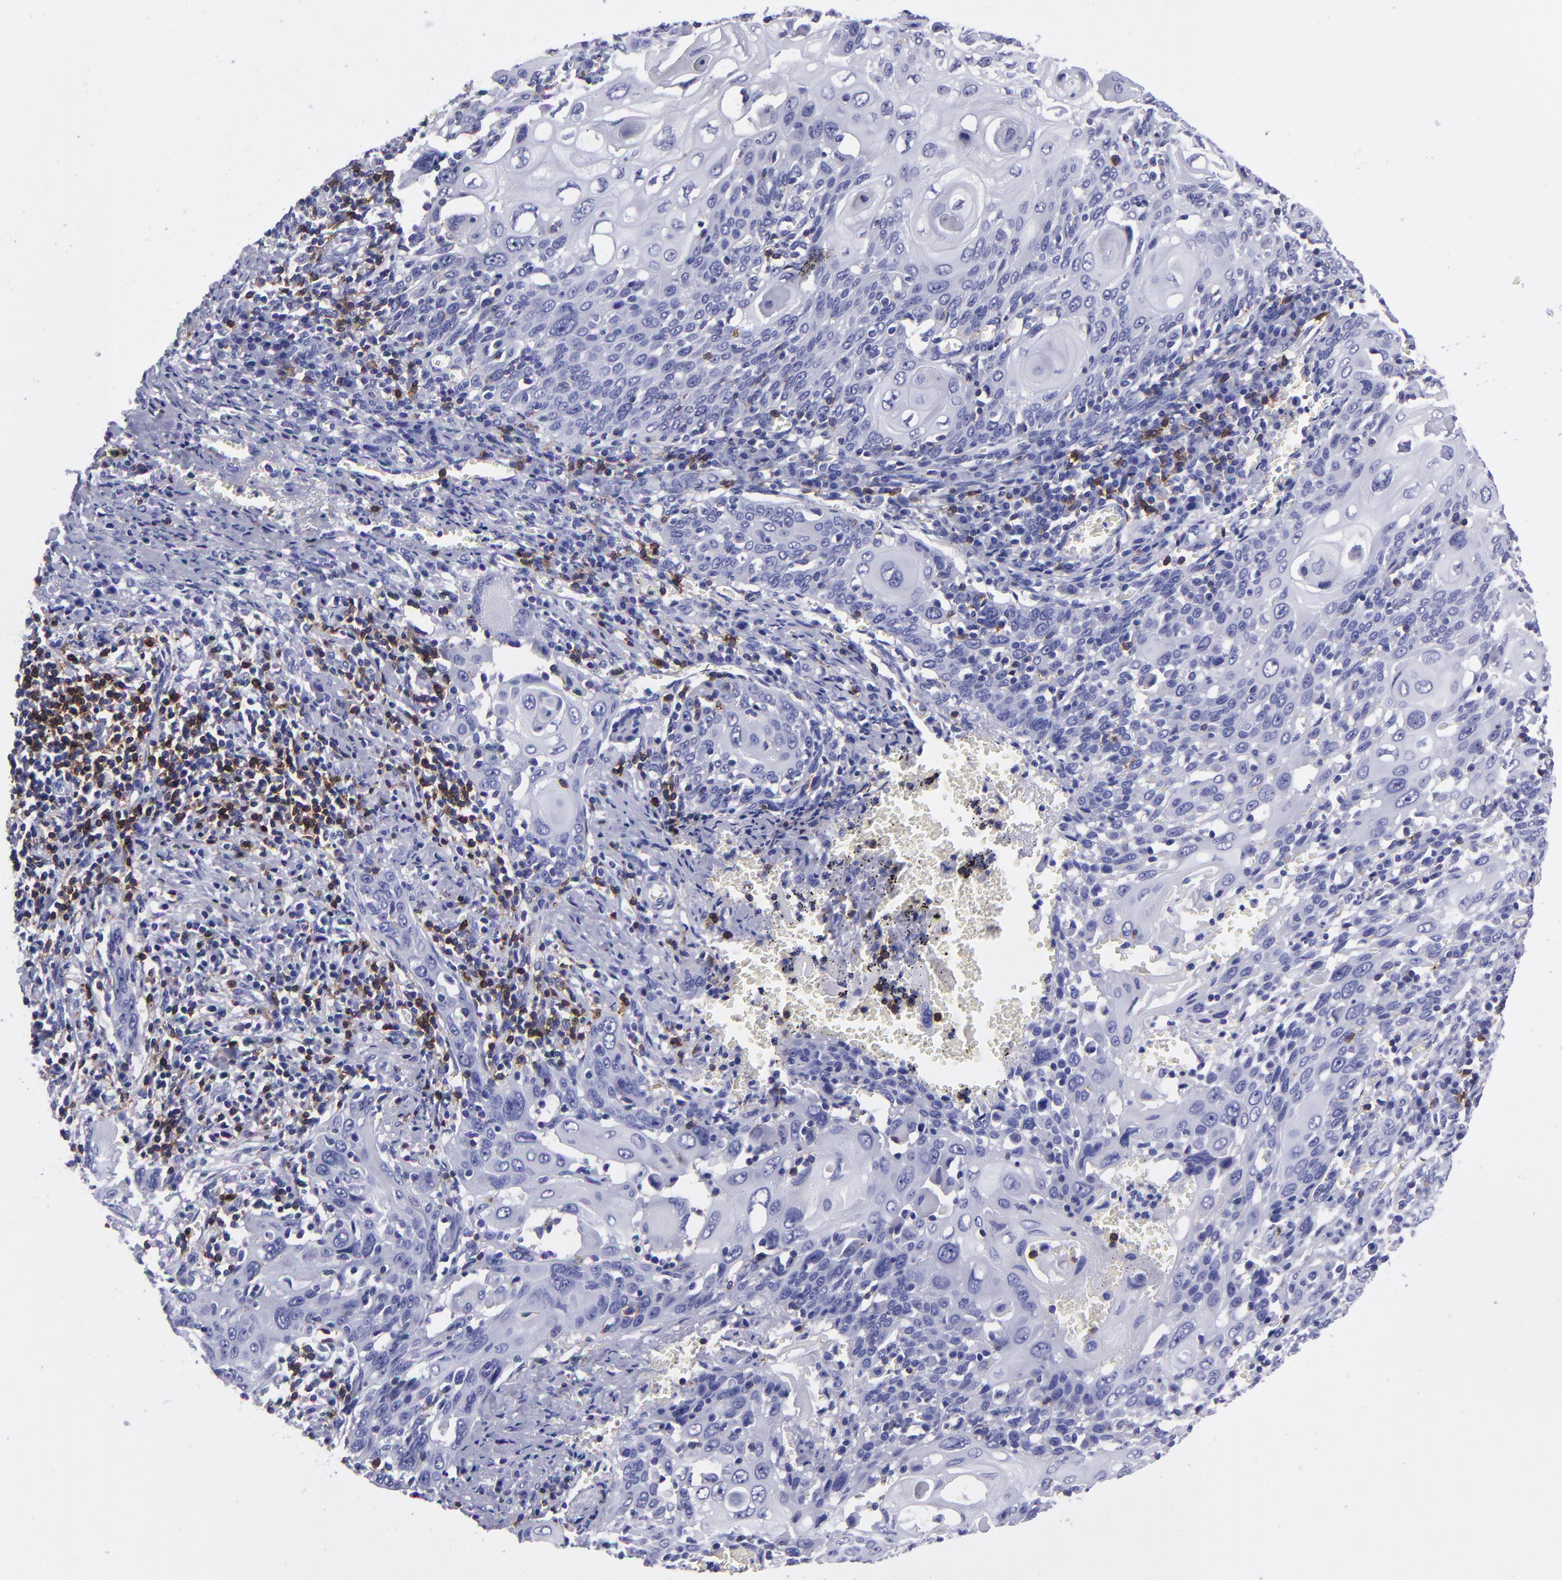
{"staining": {"intensity": "negative", "quantity": "none", "location": "none"}, "tissue": "cervical cancer", "cell_type": "Tumor cells", "image_type": "cancer", "snomed": [{"axis": "morphology", "description": "Squamous cell carcinoma, NOS"}, {"axis": "topography", "description": "Cervix"}], "caption": "This photomicrograph is of cervical cancer stained with immunohistochemistry to label a protein in brown with the nuclei are counter-stained blue. There is no expression in tumor cells.", "gene": "CD6", "patient": {"sex": "female", "age": 54}}